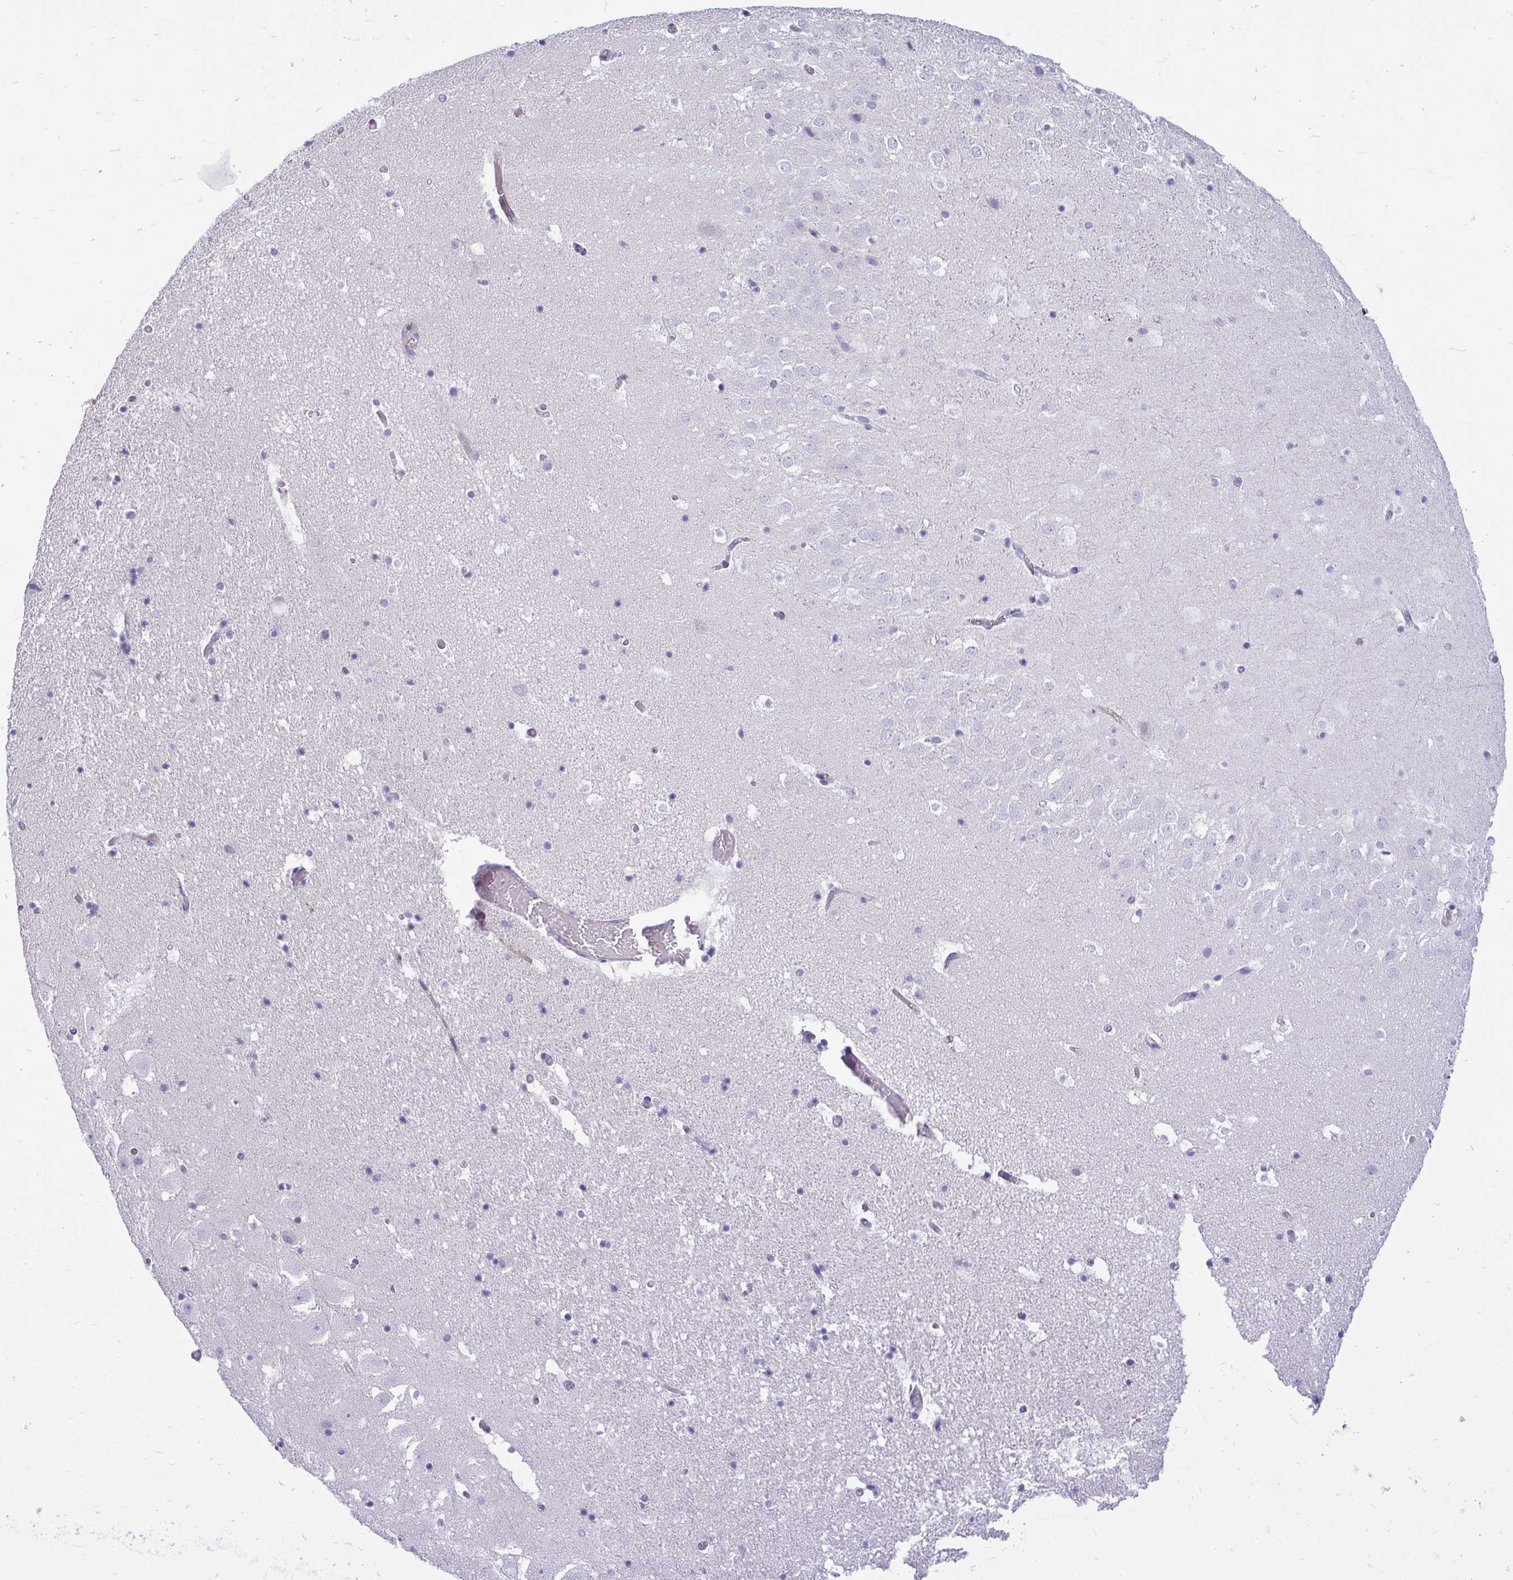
{"staining": {"intensity": "negative", "quantity": "none", "location": "none"}, "tissue": "hippocampus", "cell_type": "Glial cells", "image_type": "normal", "snomed": [{"axis": "morphology", "description": "Normal tissue, NOS"}, {"axis": "topography", "description": "Hippocampus"}], "caption": "This histopathology image is of normal hippocampus stained with immunohistochemistry to label a protein in brown with the nuclei are counter-stained blue. There is no expression in glial cells. The staining is performed using DAB (3,3'-diaminobenzidine) brown chromogen with nuclei counter-stained in using hematoxylin.", "gene": "TSBP1", "patient": {"sex": "female", "age": 42}}